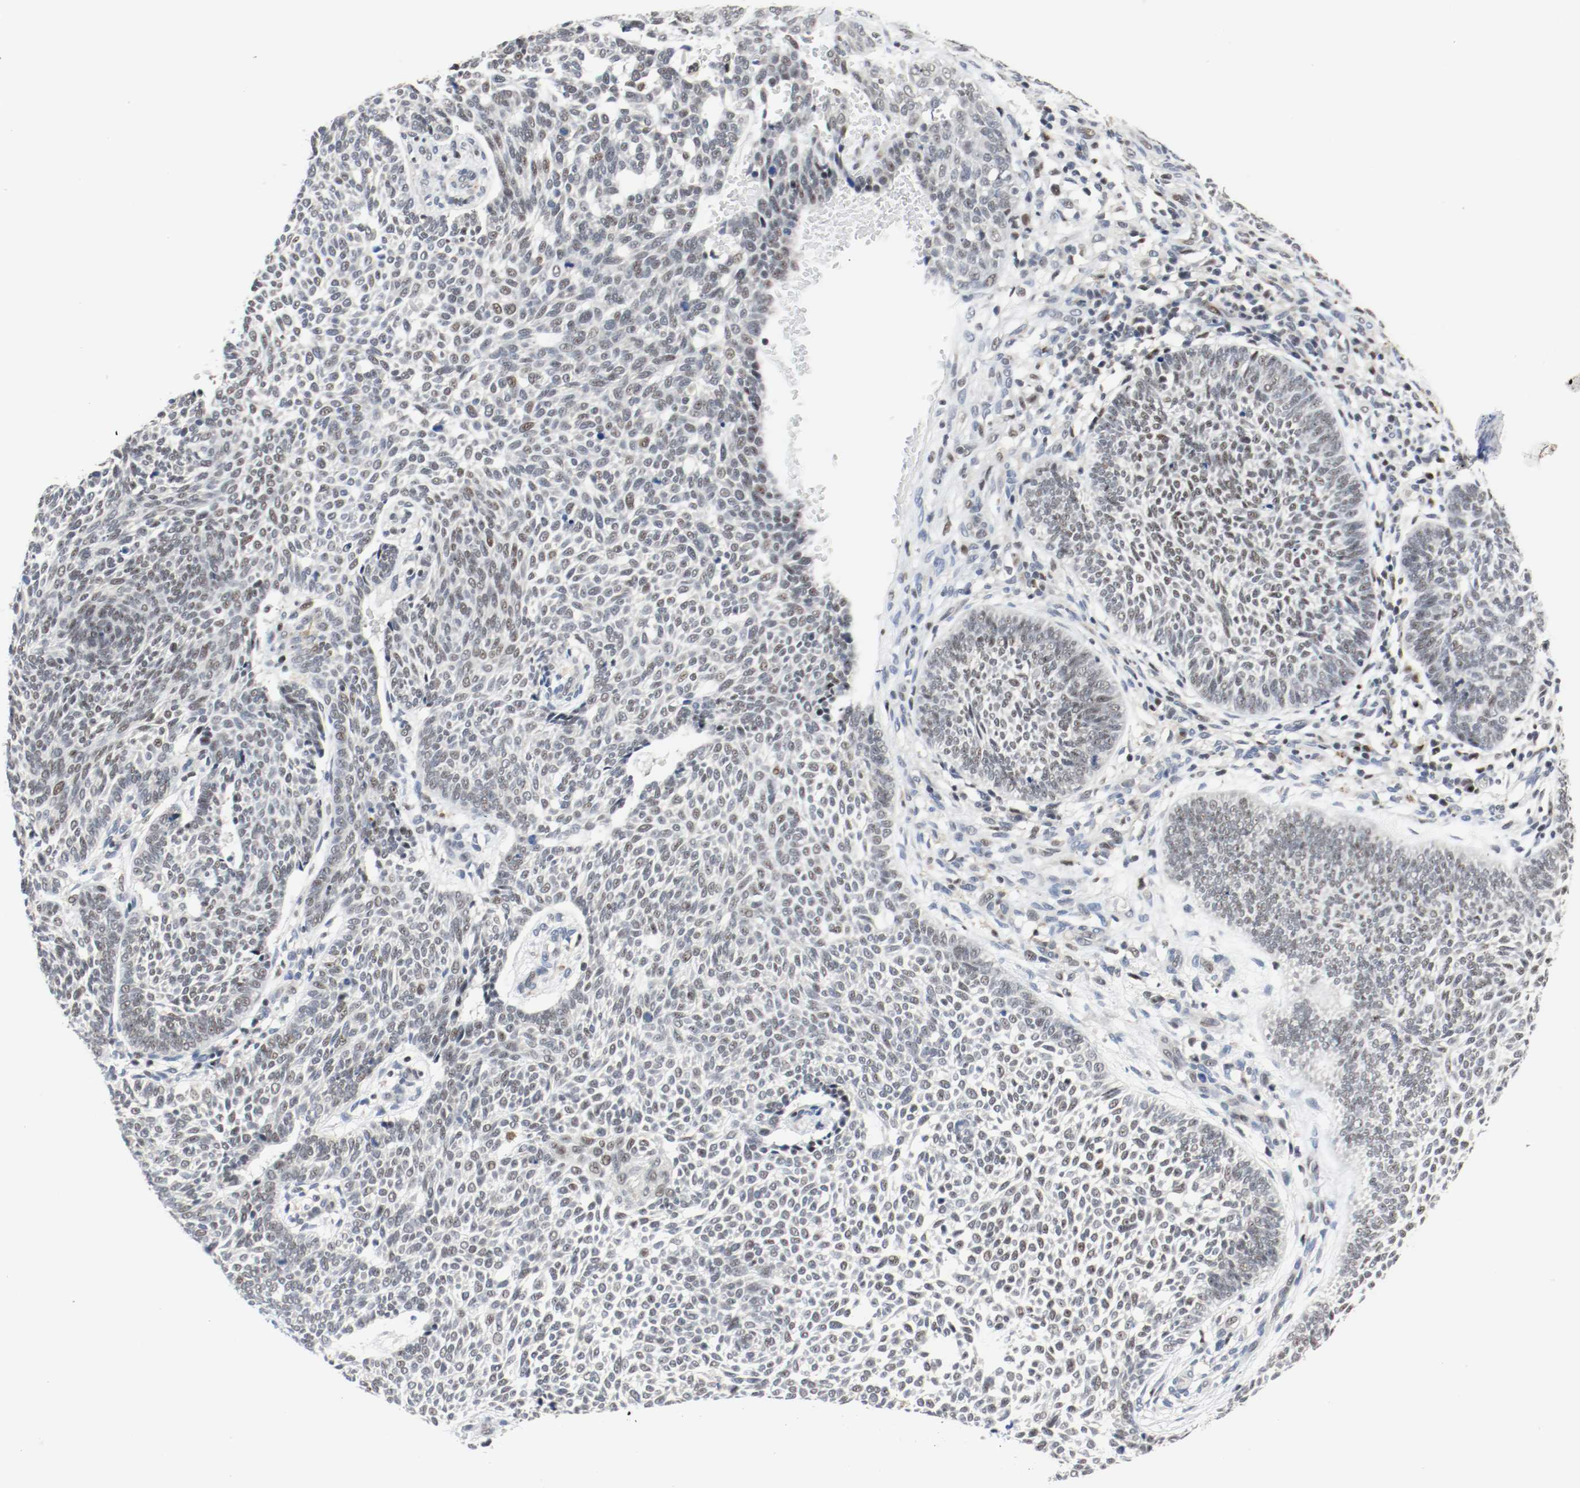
{"staining": {"intensity": "weak", "quantity": "<25%", "location": "nuclear"}, "tissue": "skin cancer", "cell_type": "Tumor cells", "image_type": "cancer", "snomed": [{"axis": "morphology", "description": "Normal tissue, NOS"}, {"axis": "morphology", "description": "Basal cell carcinoma"}, {"axis": "topography", "description": "Skin"}], "caption": "An image of human basal cell carcinoma (skin) is negative for staining in tumor cells.", "gene": "ASH1L", "patient": {"sex": "male", "age": 87}}